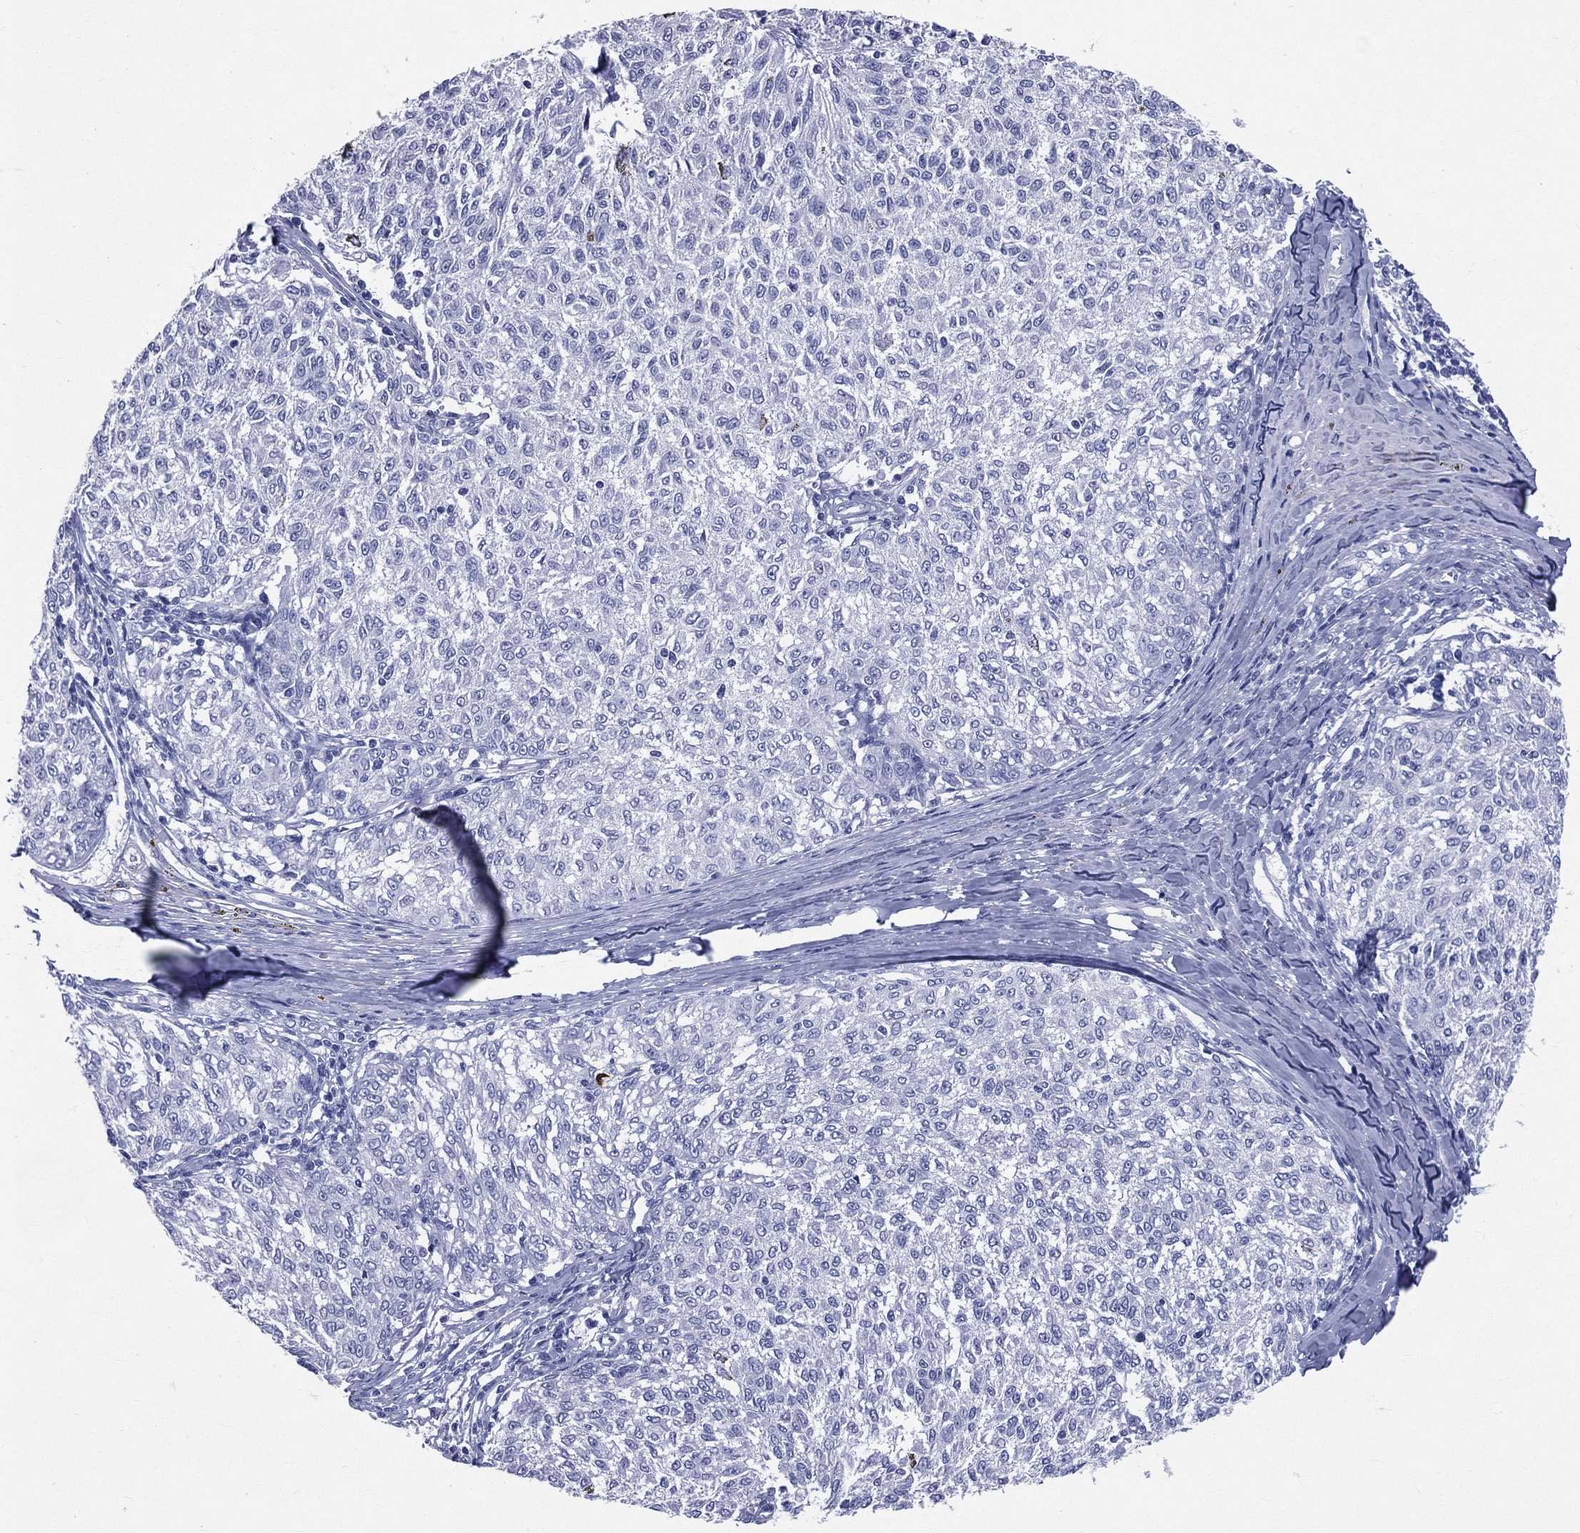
{"staining": {"intensity": "negative", "quantity": "none", "location": "none"}, "tissue": "melanoma", "cell_type": "Tumor cells", "image_type": "cancer", "snomed": [{"axis": "morphology", "description": "Malignant melanoma, NOS"}, {"axis": "topography", "description": "Skin"}], "caption": "There is no significant positivity in tumor cells of malignant melanoma.", "gene": "PGLYRP1", "patient": {"sex": "female", "age": 72}}